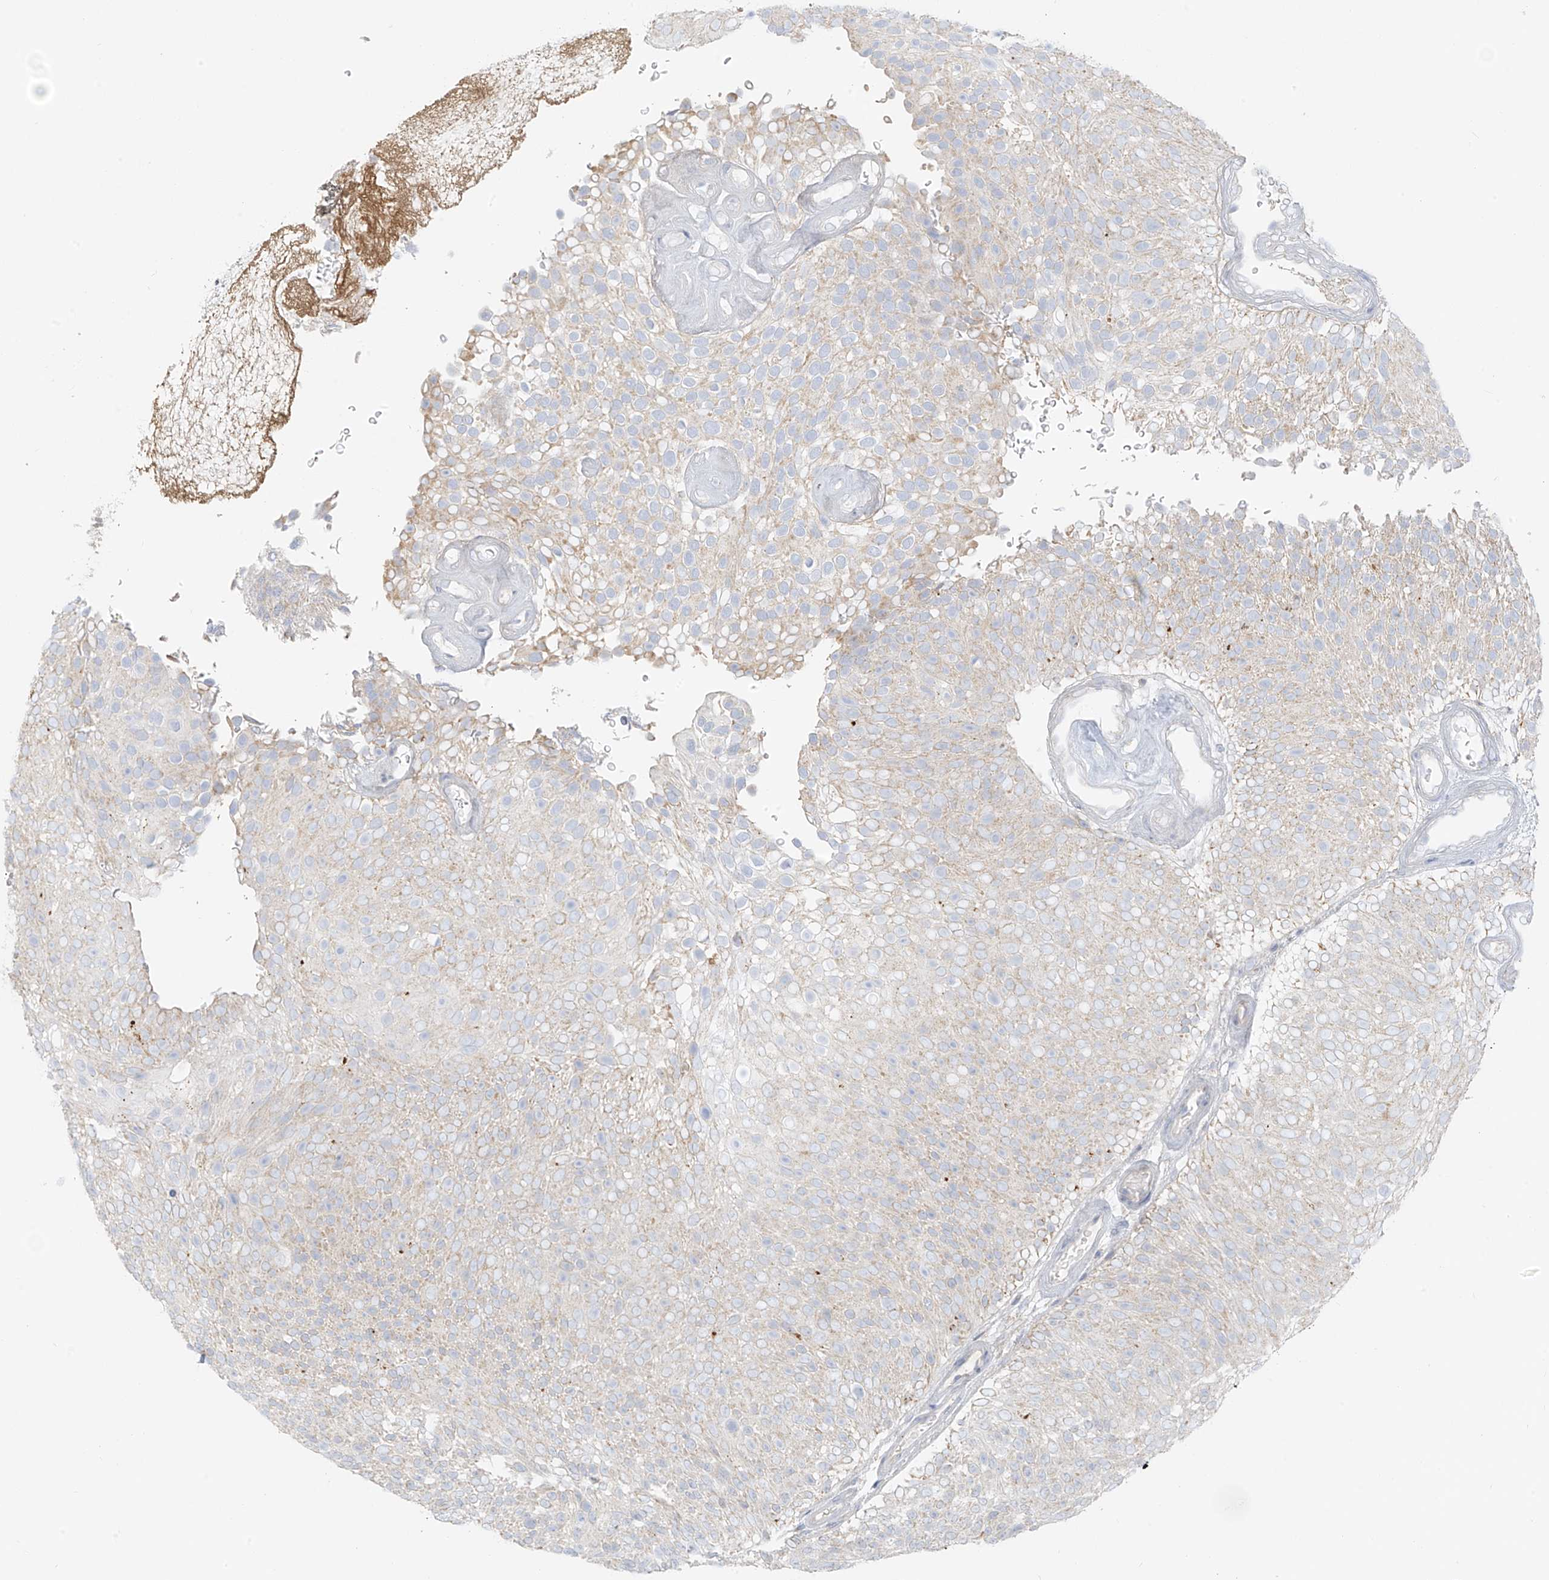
{"staining": {"intensity": "weak", "quantity": "<25%", "location": "cytoplasmic/membranous"}, "tissue": "urothelial cancer", "cell_type": "Tumor cells", "image_type": "cancer", "snomed": [{"axis": "morphology", "description": "Urothelial carcinoma, Low grade"}, {"axis": "topography", "description": "Urinary bladder"}], "caption": "A micrograph of human low-grade urothelial carcinoma is negative for staining in tumor cells.", "gene": "UST", "patient": {"sex": "male", "age": 78}}